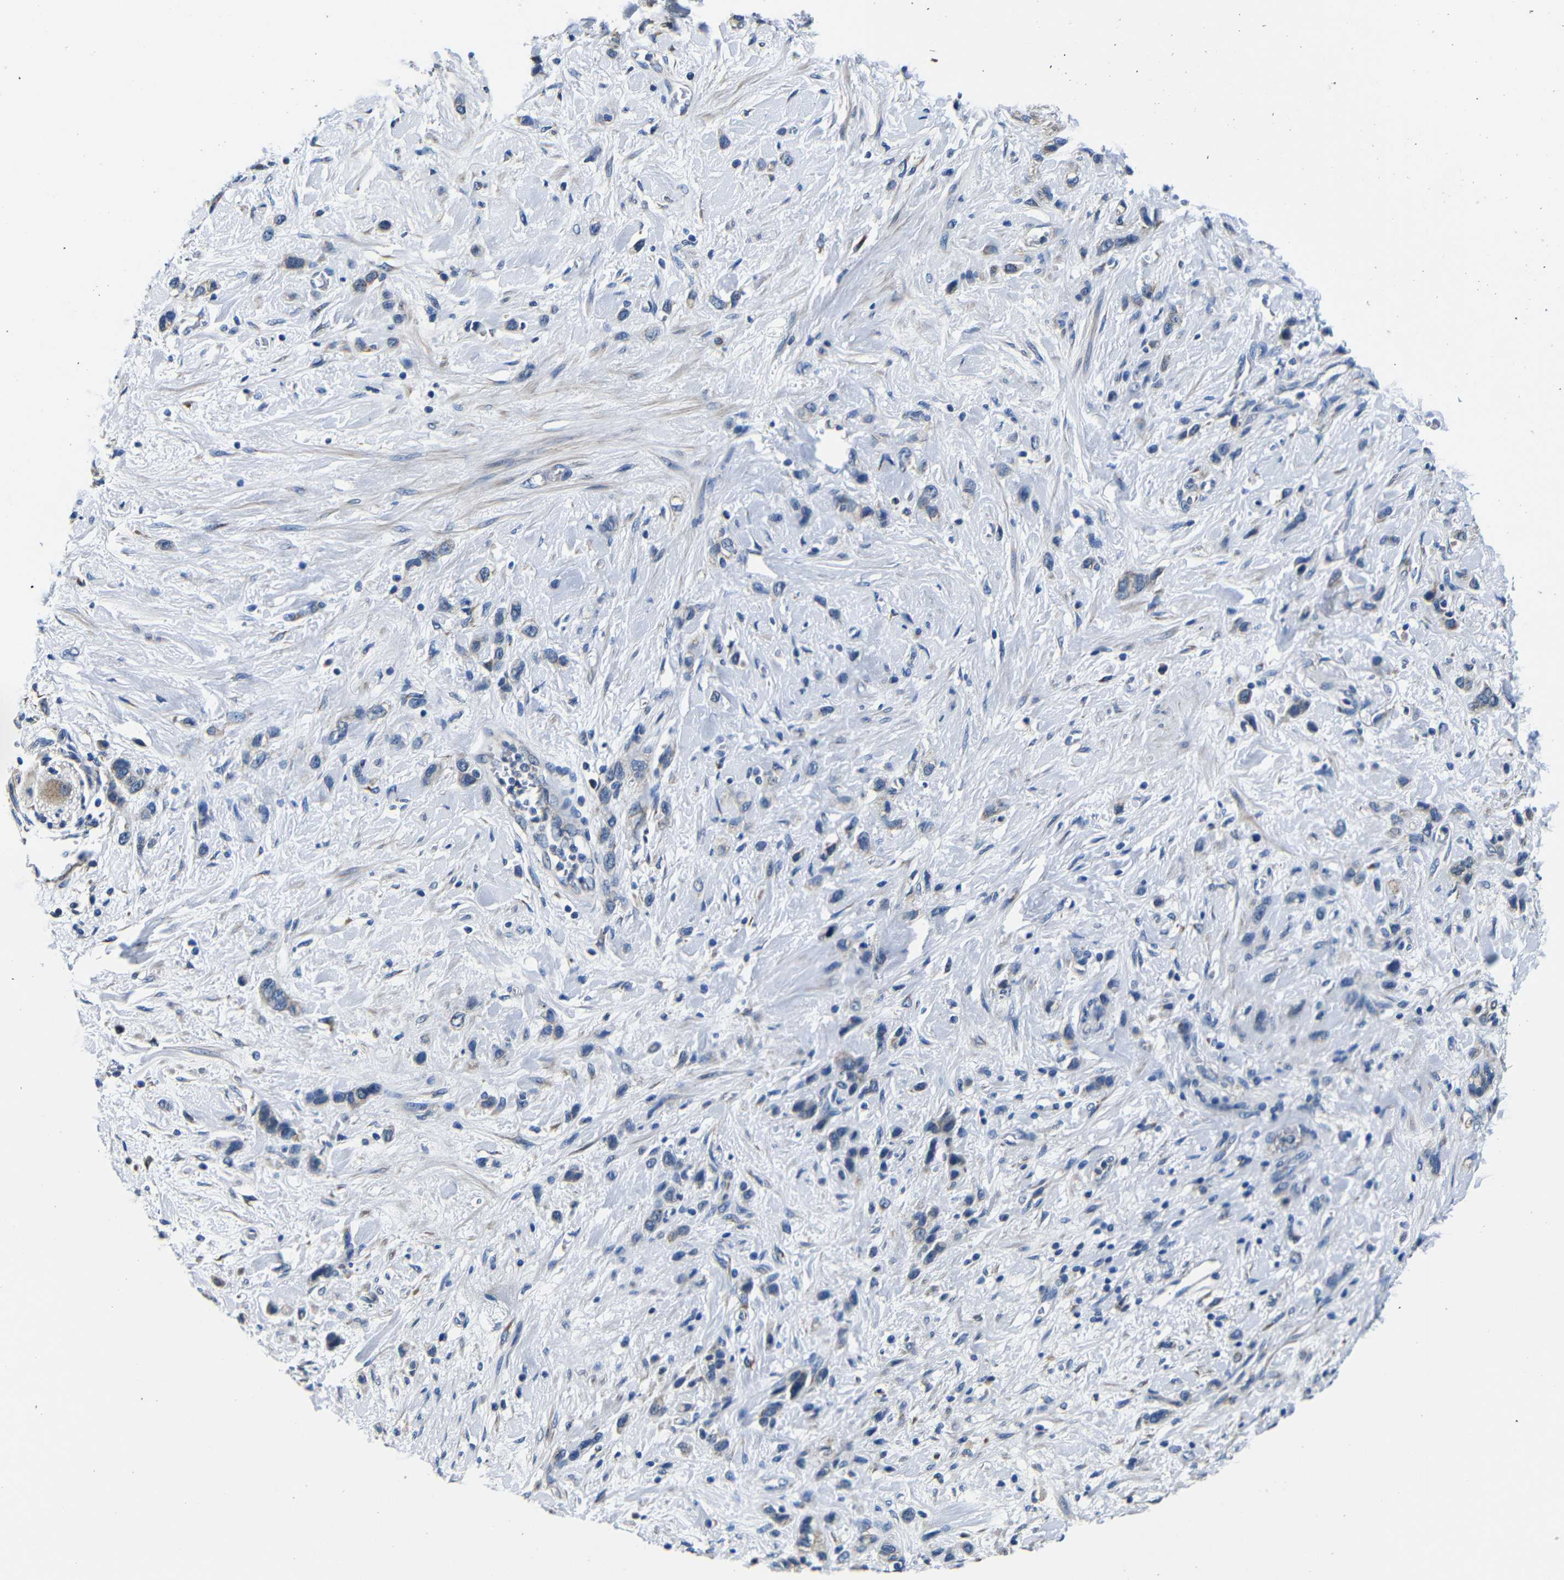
{"staining": {"intensity": "weak", "quantity": "<25%", "location": "cytoplasmic/membranous"}, "tissue": "stomach cancer", "cell_type": "Tumor cells", "image_type": "cancer", "snomed": [{"axis": "morphology", "description": "Adenocarcinoma, NOS"}, {"axis": "morphology", "description": "Adenocarcinoma, High grade"}, {"axis": "topography", "description": "Stomach, upper"}, {"axis": "topography", "description": "Stomach, lower"}], "caption": "DAB (3,3'-diaminobenzidine) immunohistochemical staining of stomach cancer reveals no significant expression in tumor cells.", "gene": "FKBP14", "patient": {"sex": "female", "age": 65}}